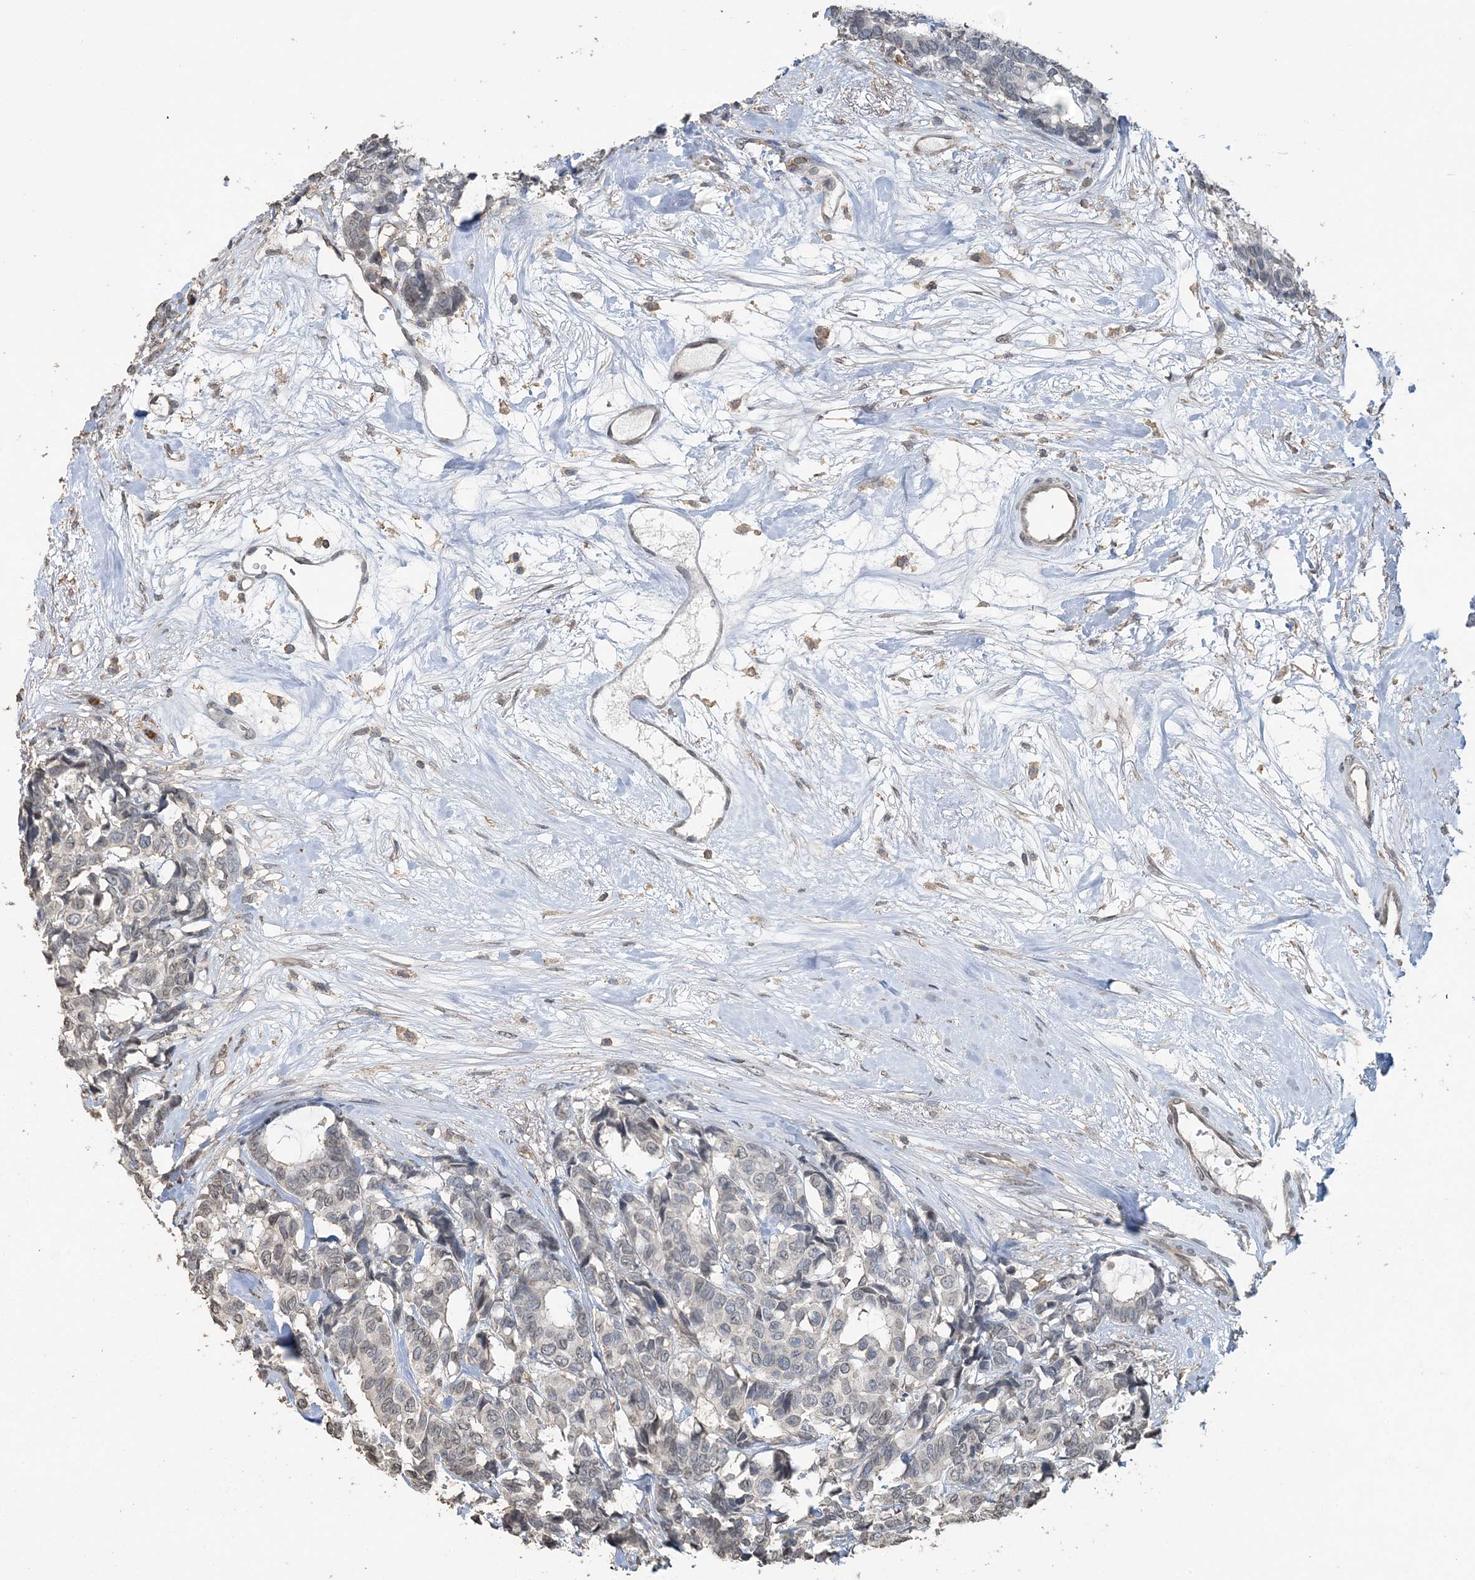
{"staining": {"intensity": "negative", "quantity": "none", "location": "none"}, "tissue": "breast cancer", "cell_type": "Tumor cells", "image_type": "cancer", "snomed": [{"axis": "morphology", "description": "Duct carcinoma"}, {"axis": "topography", "description": "Breast"}], "caption": "A histopathology image of human breast infiltrating ductal carcinoma is negative for staining in tumor cells.", "gene": "FAM110A", "patient": {"sex": "female", "age": 87}}